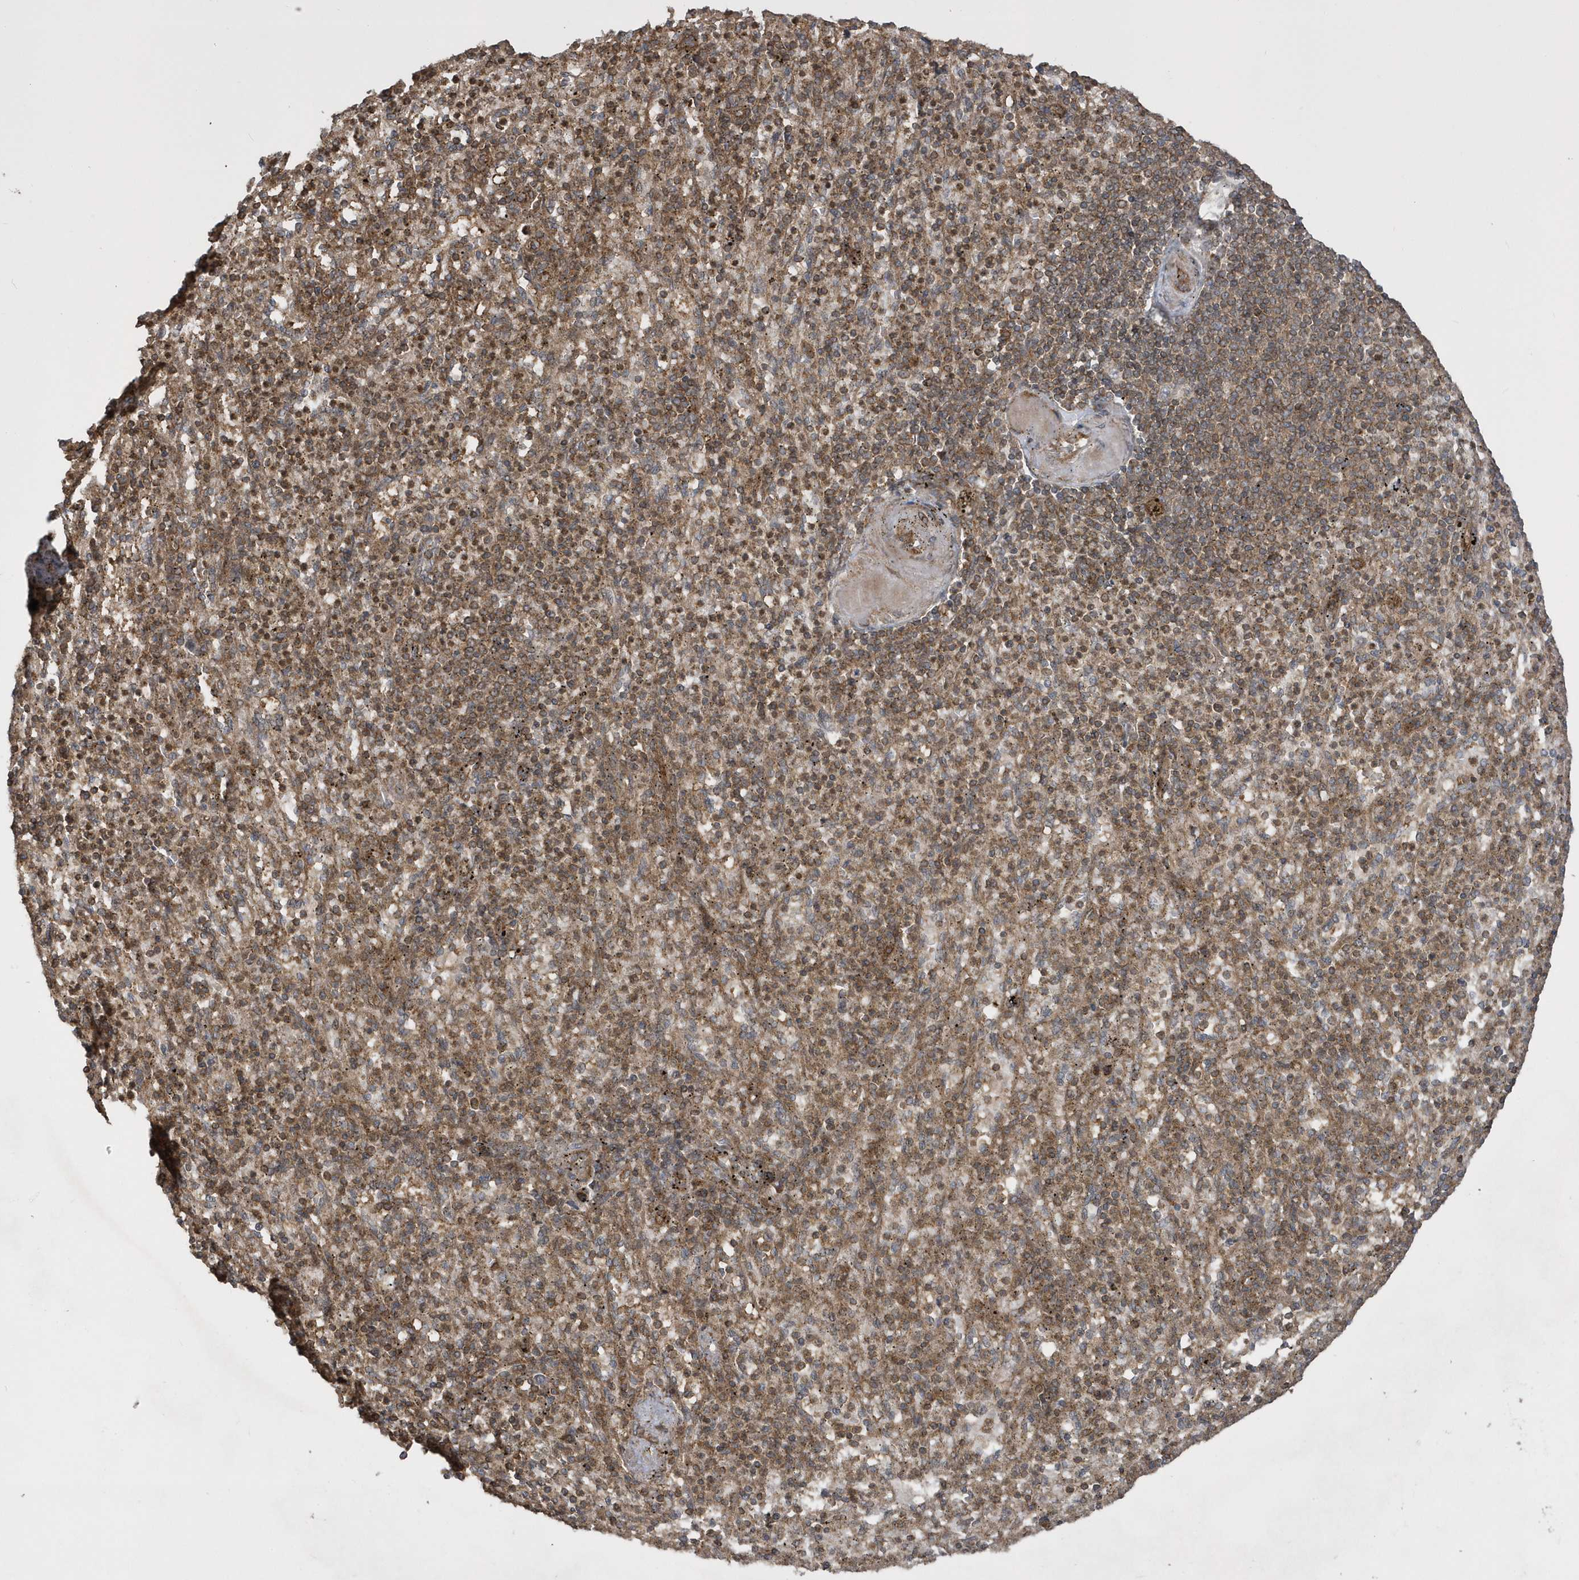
{"staining": {"intensity": "moderate", "quantity": ">75%", "location": "cytoplasmic/membranous"}, "tissue": "spleen", "cell_type": "Cells in red pulp", "image_type": "normal", "snomed": [{"axis": "morphology", "description": "Normal tissue, NOS"}, {"axis": "topography", "description": "Spleen"}], "caption": "Protein staining by immunohistochemistry exhibits moderate cytoplasmic/membranous expression in about >75% of cells in red pulp in normal spleen. (DAB (3,3'-diaminobenzidine) = brown stain, brightfield microscopy at high magnification).", "gene": "STAMBP", "patient": {"sex": "female", "age": 74}}